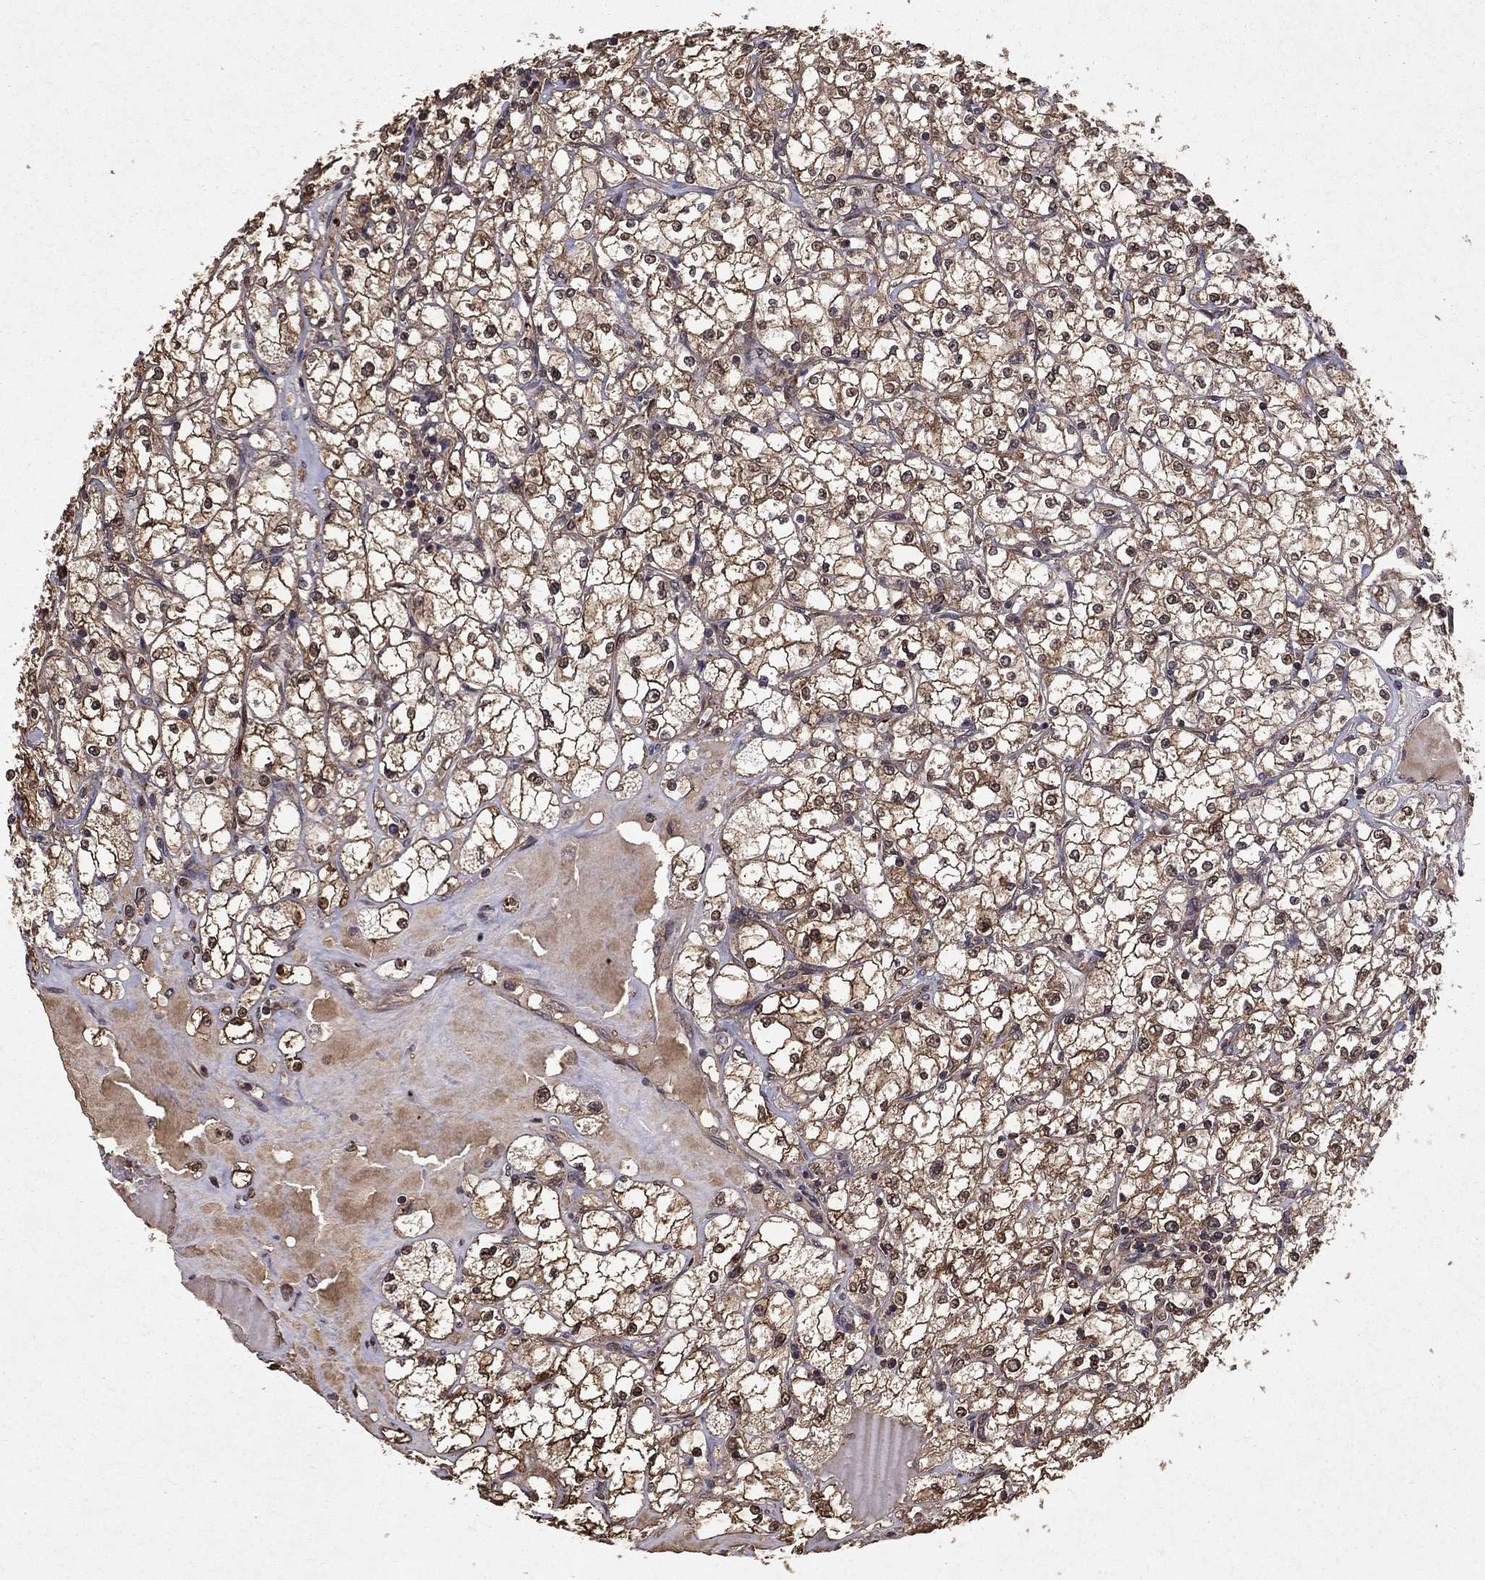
{"staining": {"intensity": "moderate", "quantity": ">75%", "location": "cytoplasmic/membranous"}, "tissue": "renal cancer", "cell_type": "Tumor cells", "image_type": "cancer", "snomed": [{"axis": "morphology", "description": "Adenocarcinoma, NOS"}, {"axis": "topography", "description": "Kidney"}], "caption": "An IHC photomicrograph of neoplastic tissue is shown. Protein staining in brown shows moderate cytoplasmic/membranous positivity in renal cancer (adenocarcinoma) within tumor cells.", "gene": "CERS2", "patient": {"sex": "male", "age": 67}}